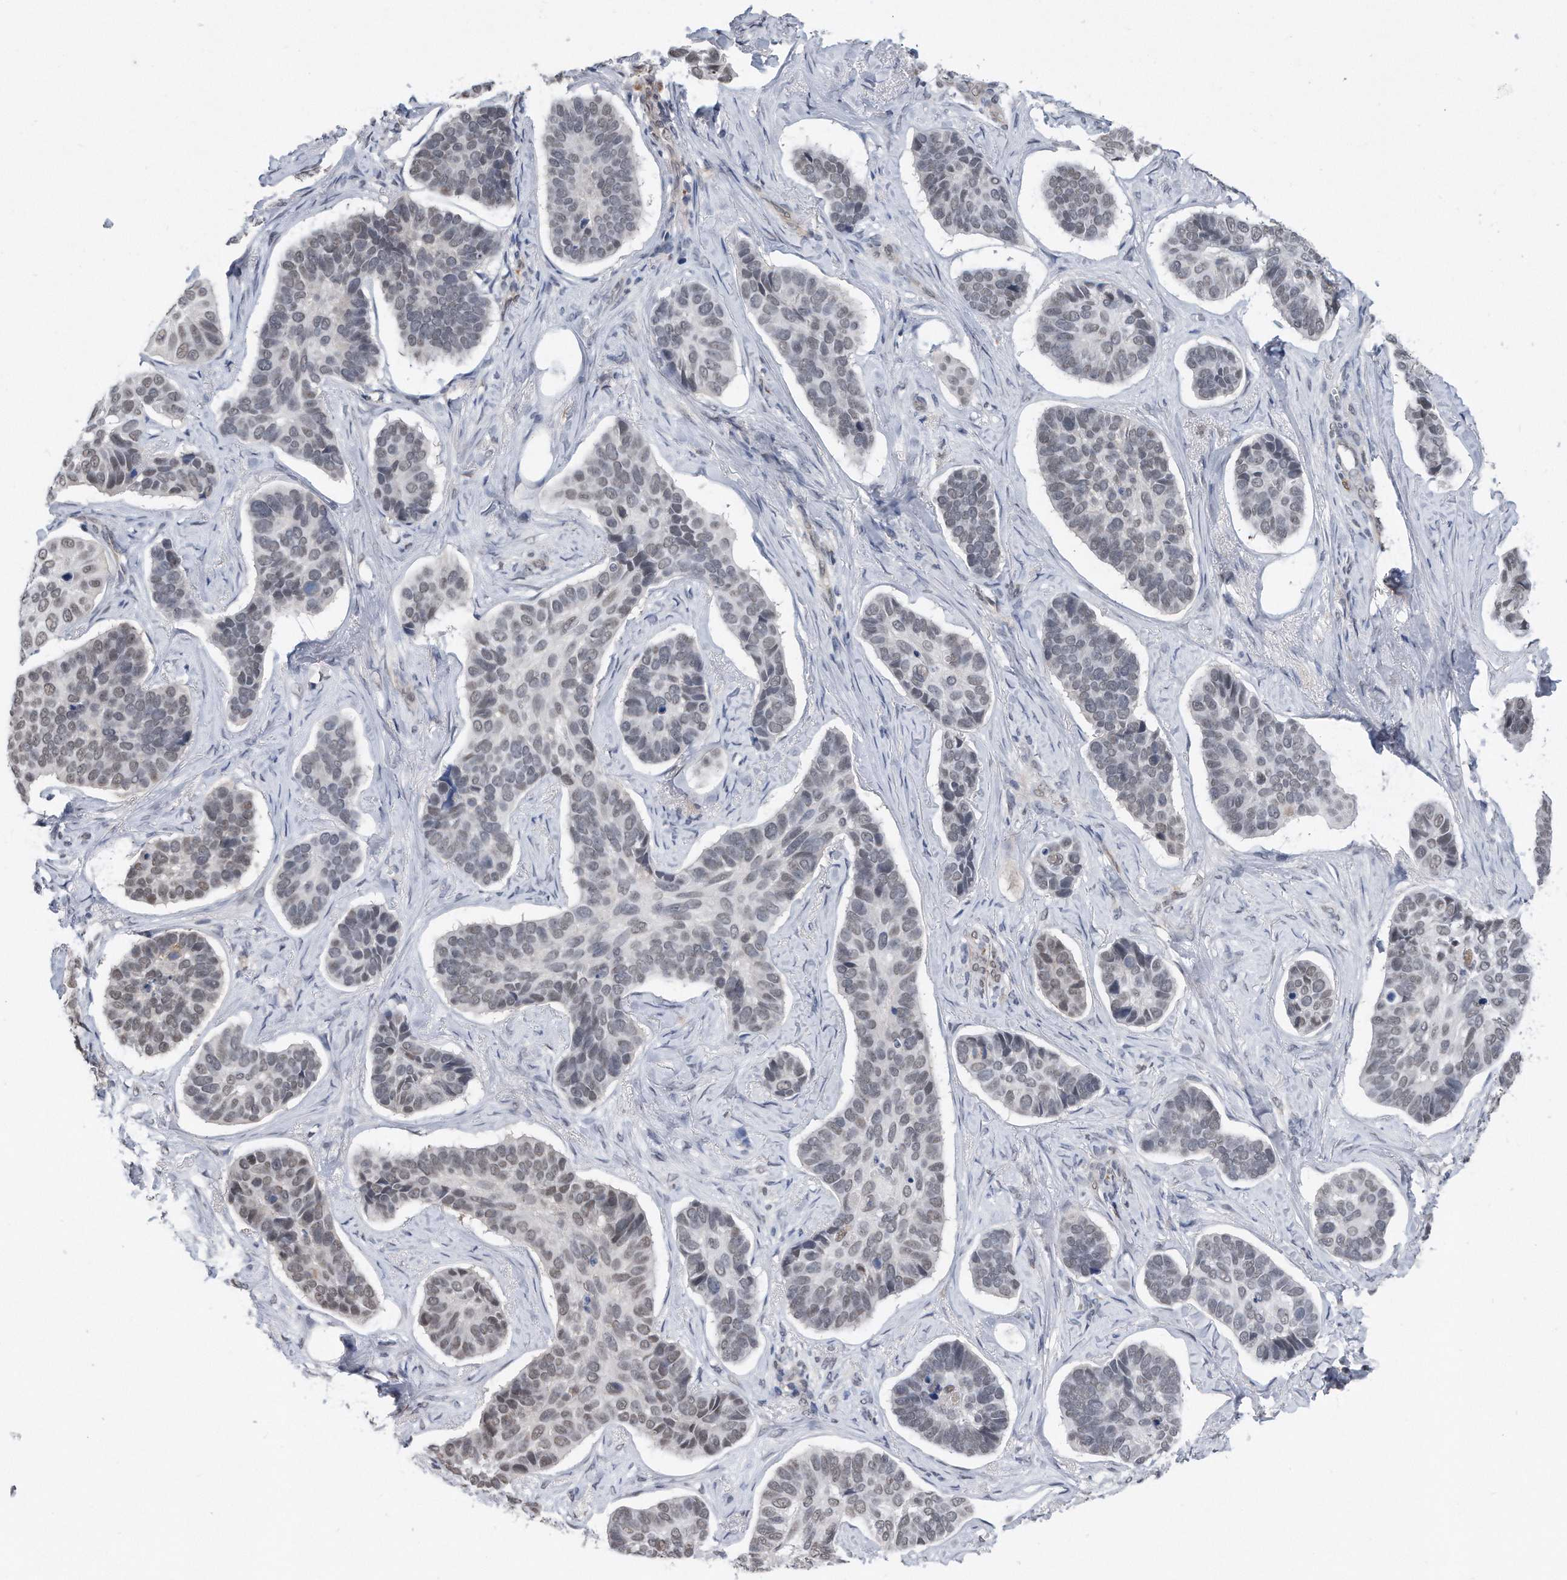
{"staining": {"intensity": "weak", "quantity": "<25%", "location": "nuclear"}, "tissue": "skin cancer", "cell_type": "Tumor cells", "image_type": "cancer", "snomed": [{"axis": "morphology", "description": "Basal cell carcinoma"}, {"axis": "topography", "description": "Skin"}], "caption": "Protein analysis of skin cancer (basal cell carcinoma) demonstrates no significant staining in tumor cells.", "gene": "TP53INP1", "patient": {"sex": "male", "age": 62}}